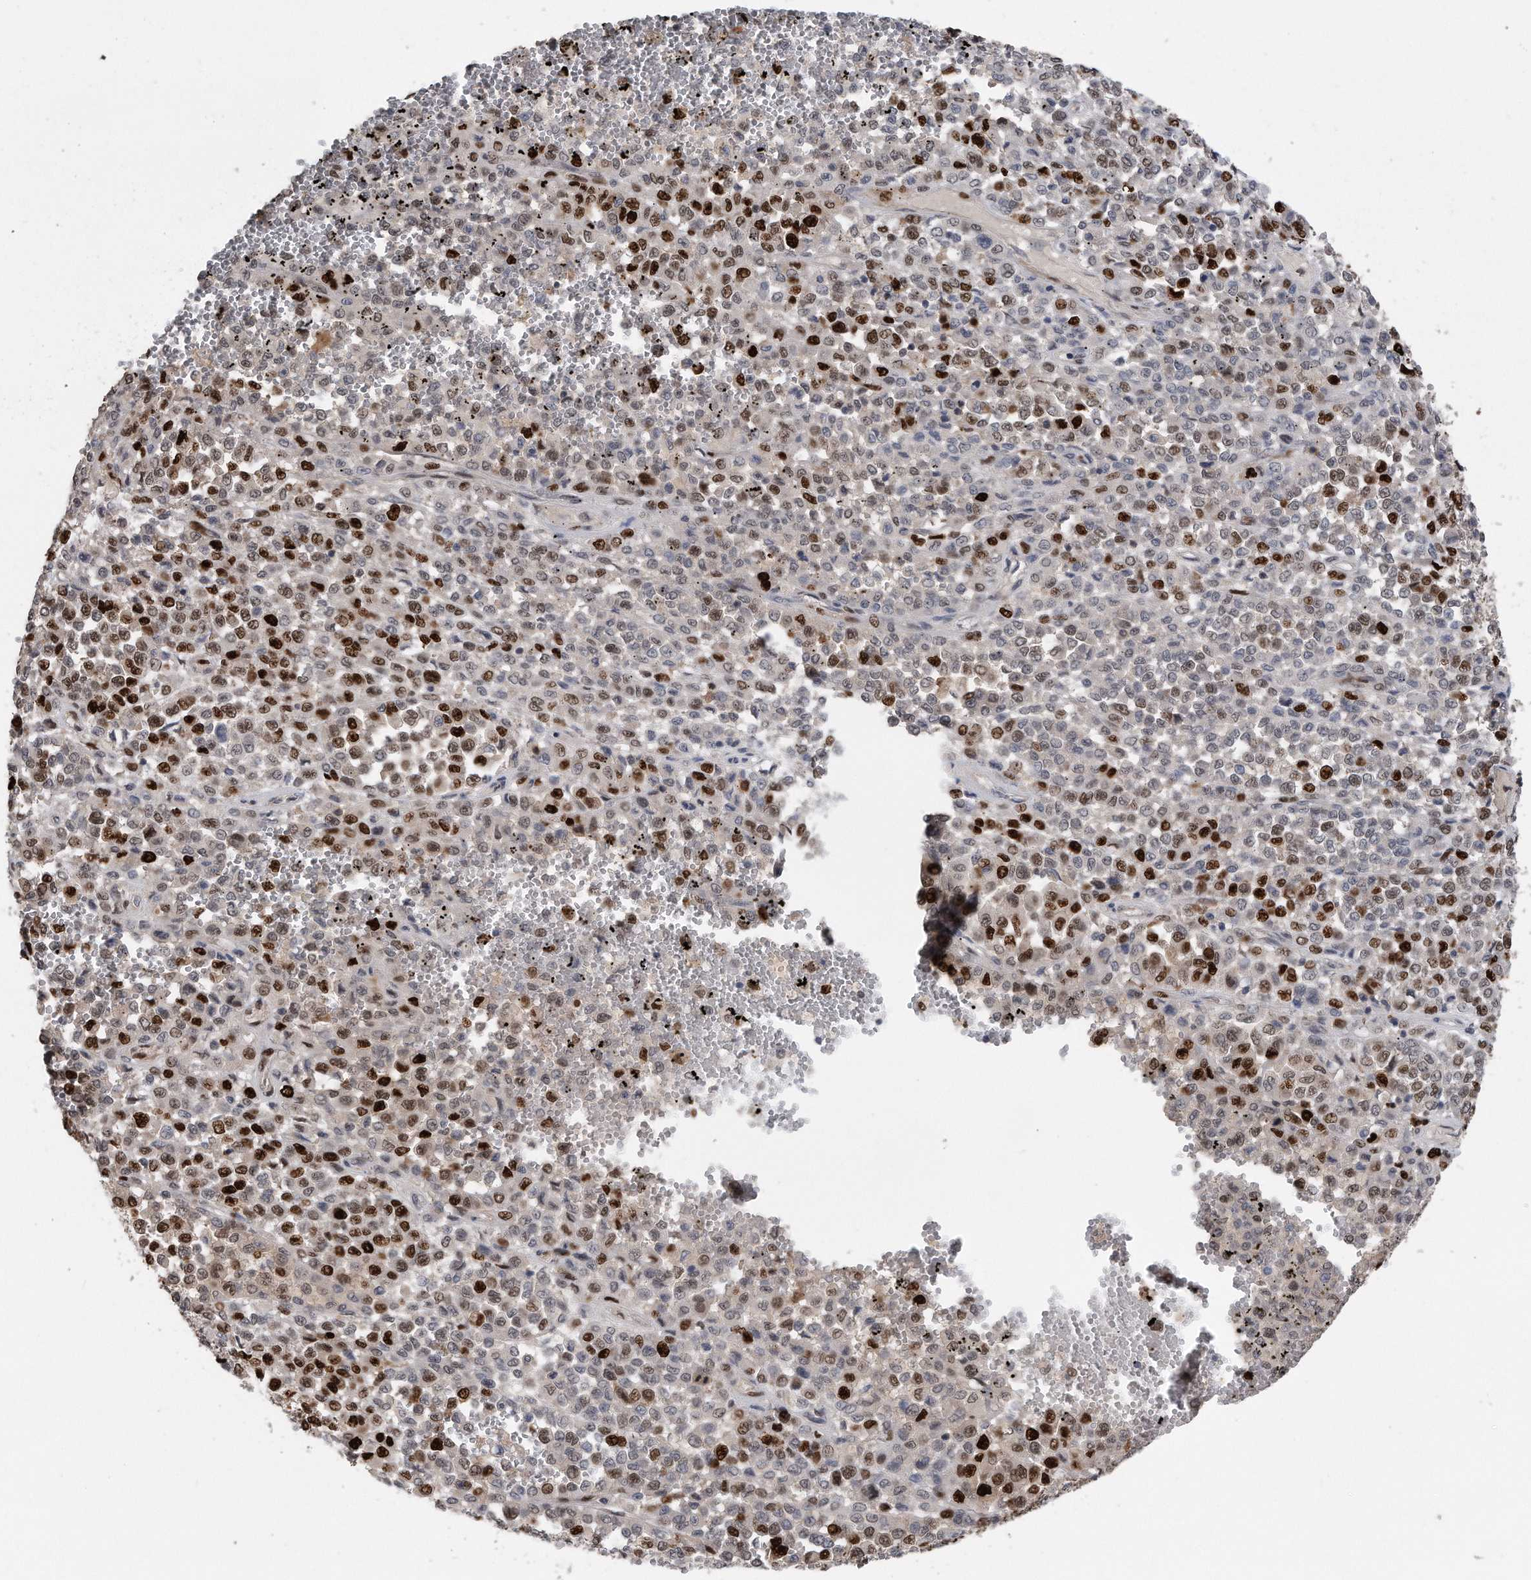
{"staining": {"intensity": "strong", "quantity": "25%-75%", "location": "nuclear"}, "tissue": "melanoma", "cell_type": "Tumor cells", "image_type": "cancer", "snomed": [{"axis": "morphology", "description": "Malignant melanoma, Metastatic site"}, {"axis": "topography", "description": "Pancreas"}], "caption": "A brown stain highlights strong nuclear expression of a protein in melanoma tumor cells.", "gene": "PCNA", "patient": {"sex": "female", "age": 30}}